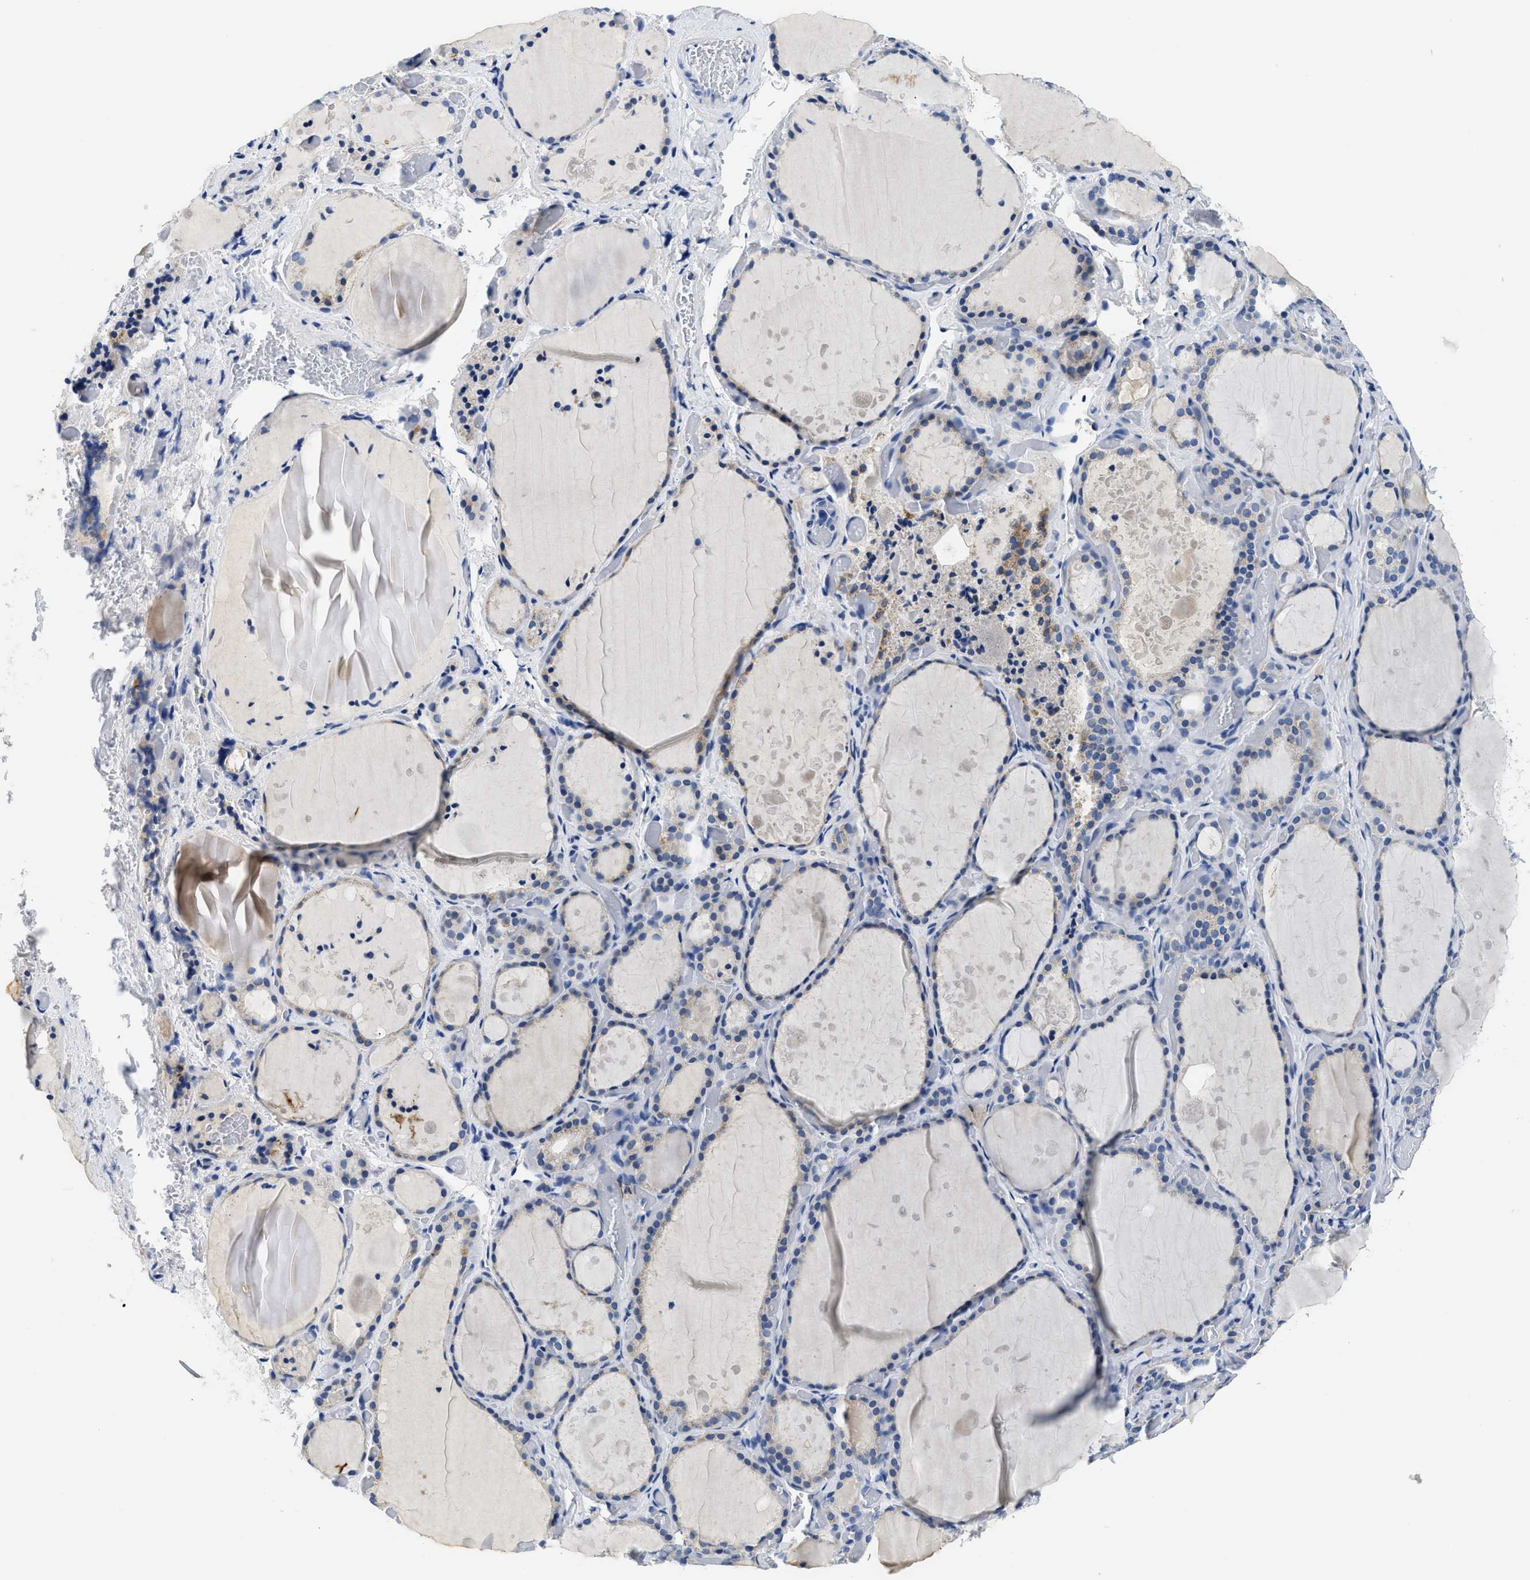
{"staining": {"intensity": "moderate", "quantity": "<25%", "location": "cytoplasmic/membranous"}, "tissue": "thyroid gland", "cell_type": "Glandular cells", "image_type": "normal", "snomed": [{"axis": "morphology", "description": "Normal tissue, NOS"}, {"axis": "topography", "description": "Thyroid gland"}], "caption": "An immunohistochemistry (IHC) photomicrograph of benign tissue is shown. Protein staining in brown labels moderate cytoplasmic/membranous positivity in thyroid gland within glandular cells.", "gene": "PCK2", "patient": {"sex": "female", "age": 44}}